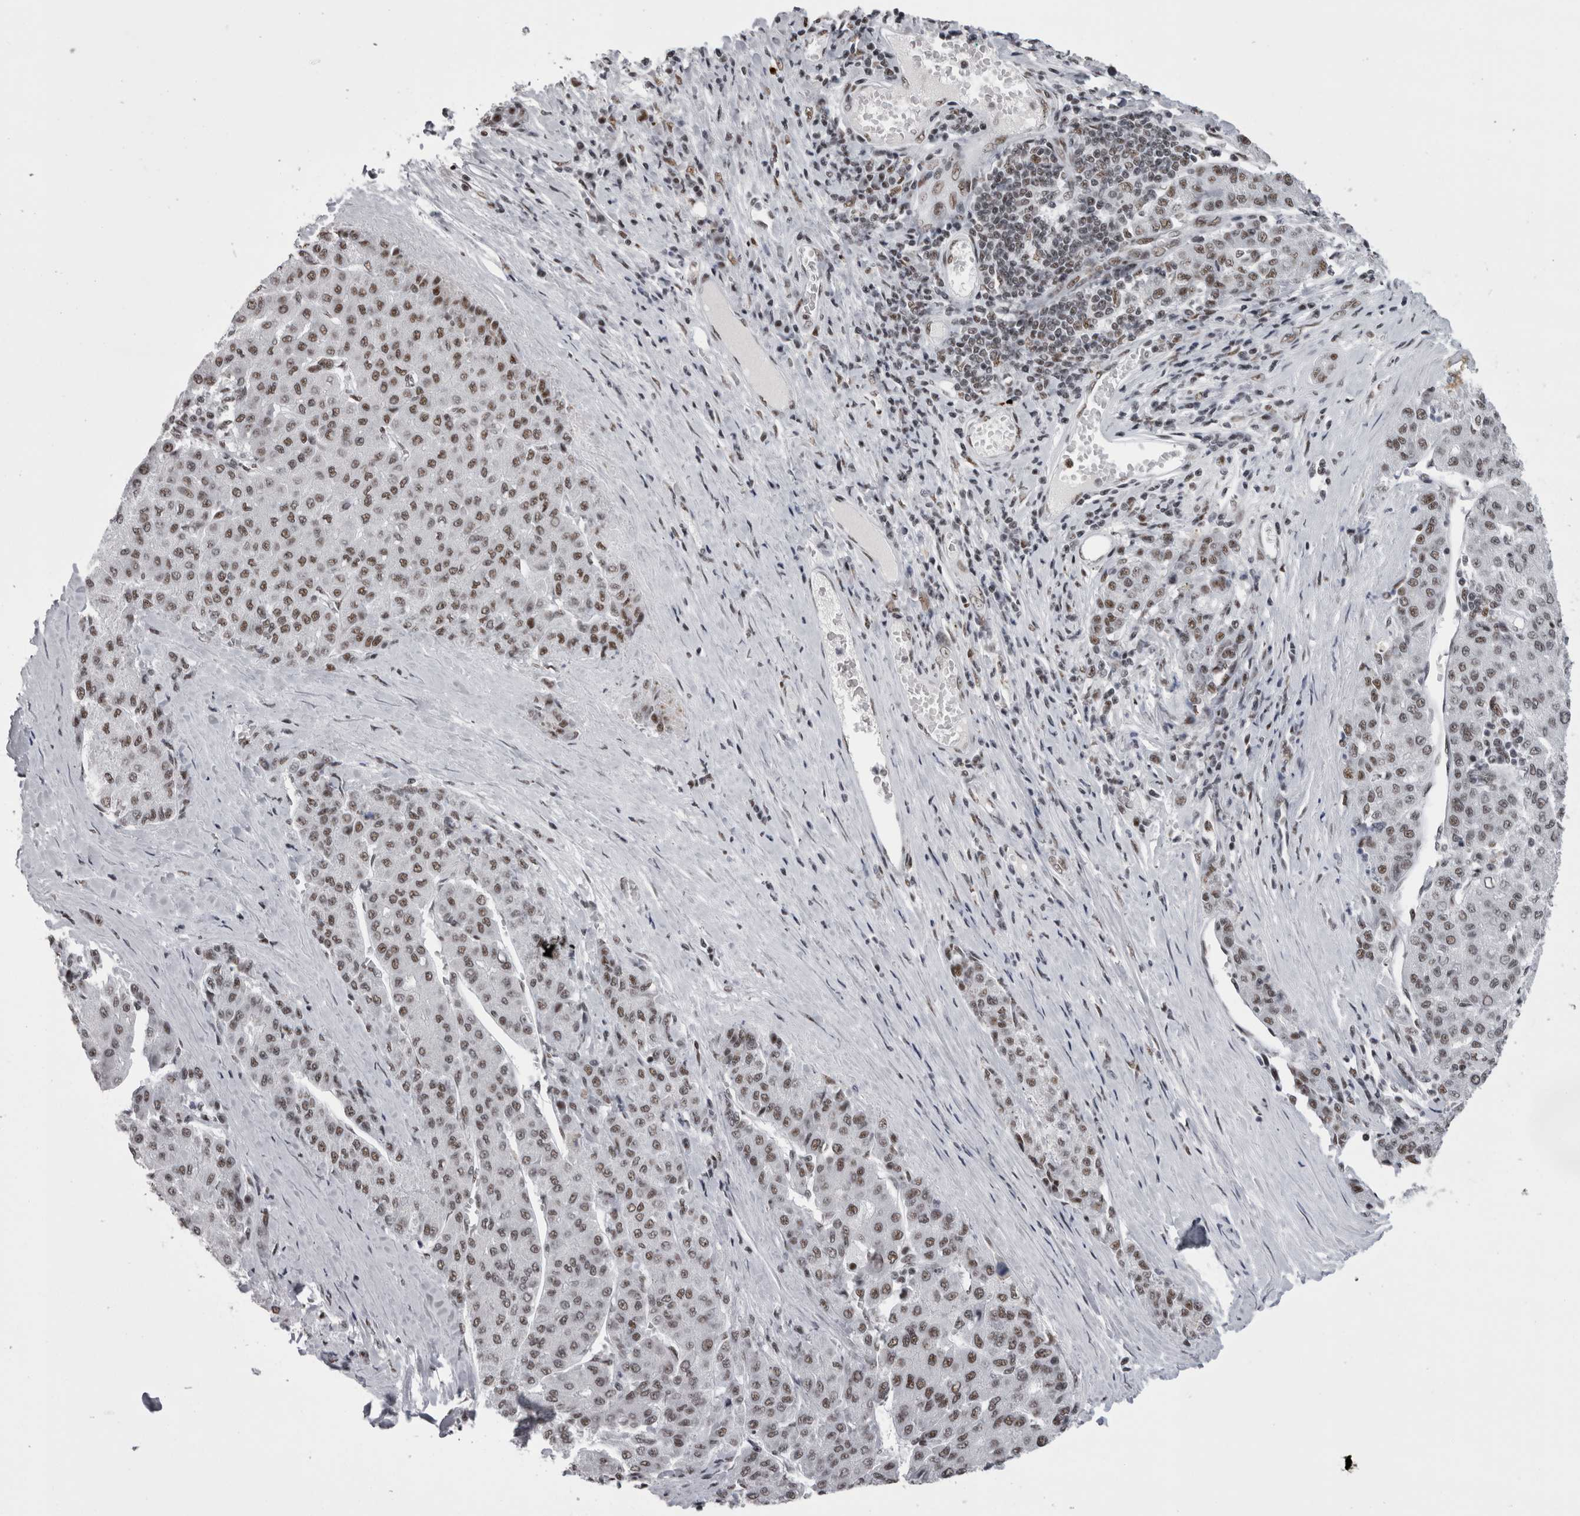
{"staining": {"intensity": "weak", "quantity": "25%-75%", "location": "nuclear"}, "tissue": "liver cancer", "cell_type": "Tumor cells", "image_type": "cancer", "snomed": [{"axis": "morphology", "description": "Carcinoma, Hepatocellular, NOS"}, {"axis": "topography", "description": "Liver"}], "caption": "Human liver hepatocellular carcinoma stained with a protein marker displays weak staining in tumor cells.", "gene": "SNRNP40", "patient": {"sex": "male", "age": 65}}